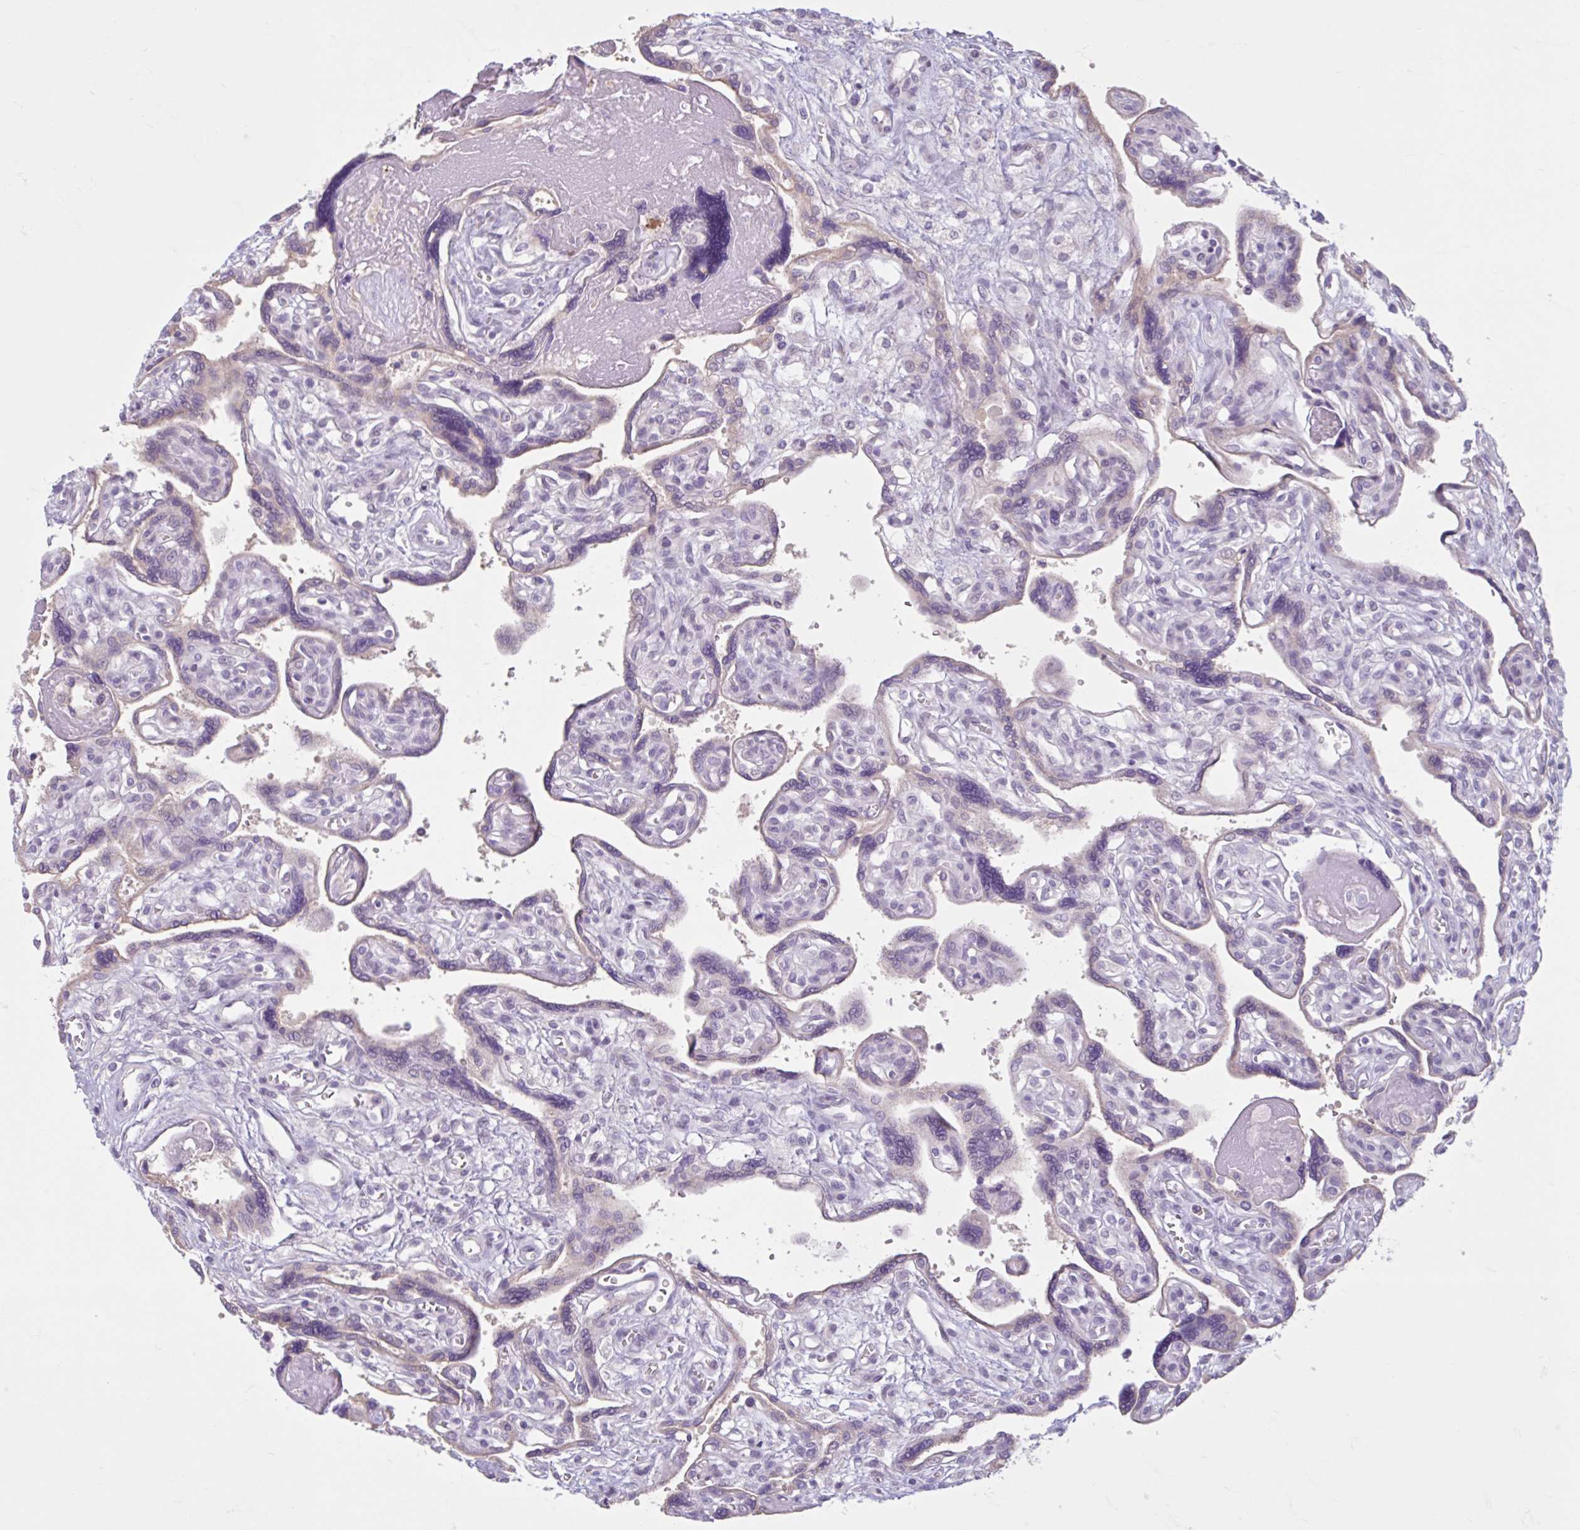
{"staining": {"intensity": "moderate", "quantity": "25%-75%", "location": "cytoplasmic/membranous"}, "tissue": "placenta", "cell_type": "Trophoblastic cells", "image_type": "normal", "snomed": [{"axis": "morphology", "description": "Normal tissue, NOS"}, {"axis": "topography", "description": "Placenta"}], "caption": "IHC of benign placenta exhibits medium levels of moderate cytoplasmic/membranous positivity in about 25%-75% of trophoblastic cells. The staining was performed using DAB to visualize the protein expression in brown, while the nuclei were stained in blue with hematoxylin (Magnification: 20x).", "gene": "CDH19", "patient": {"sex": "female", "age": 39}}